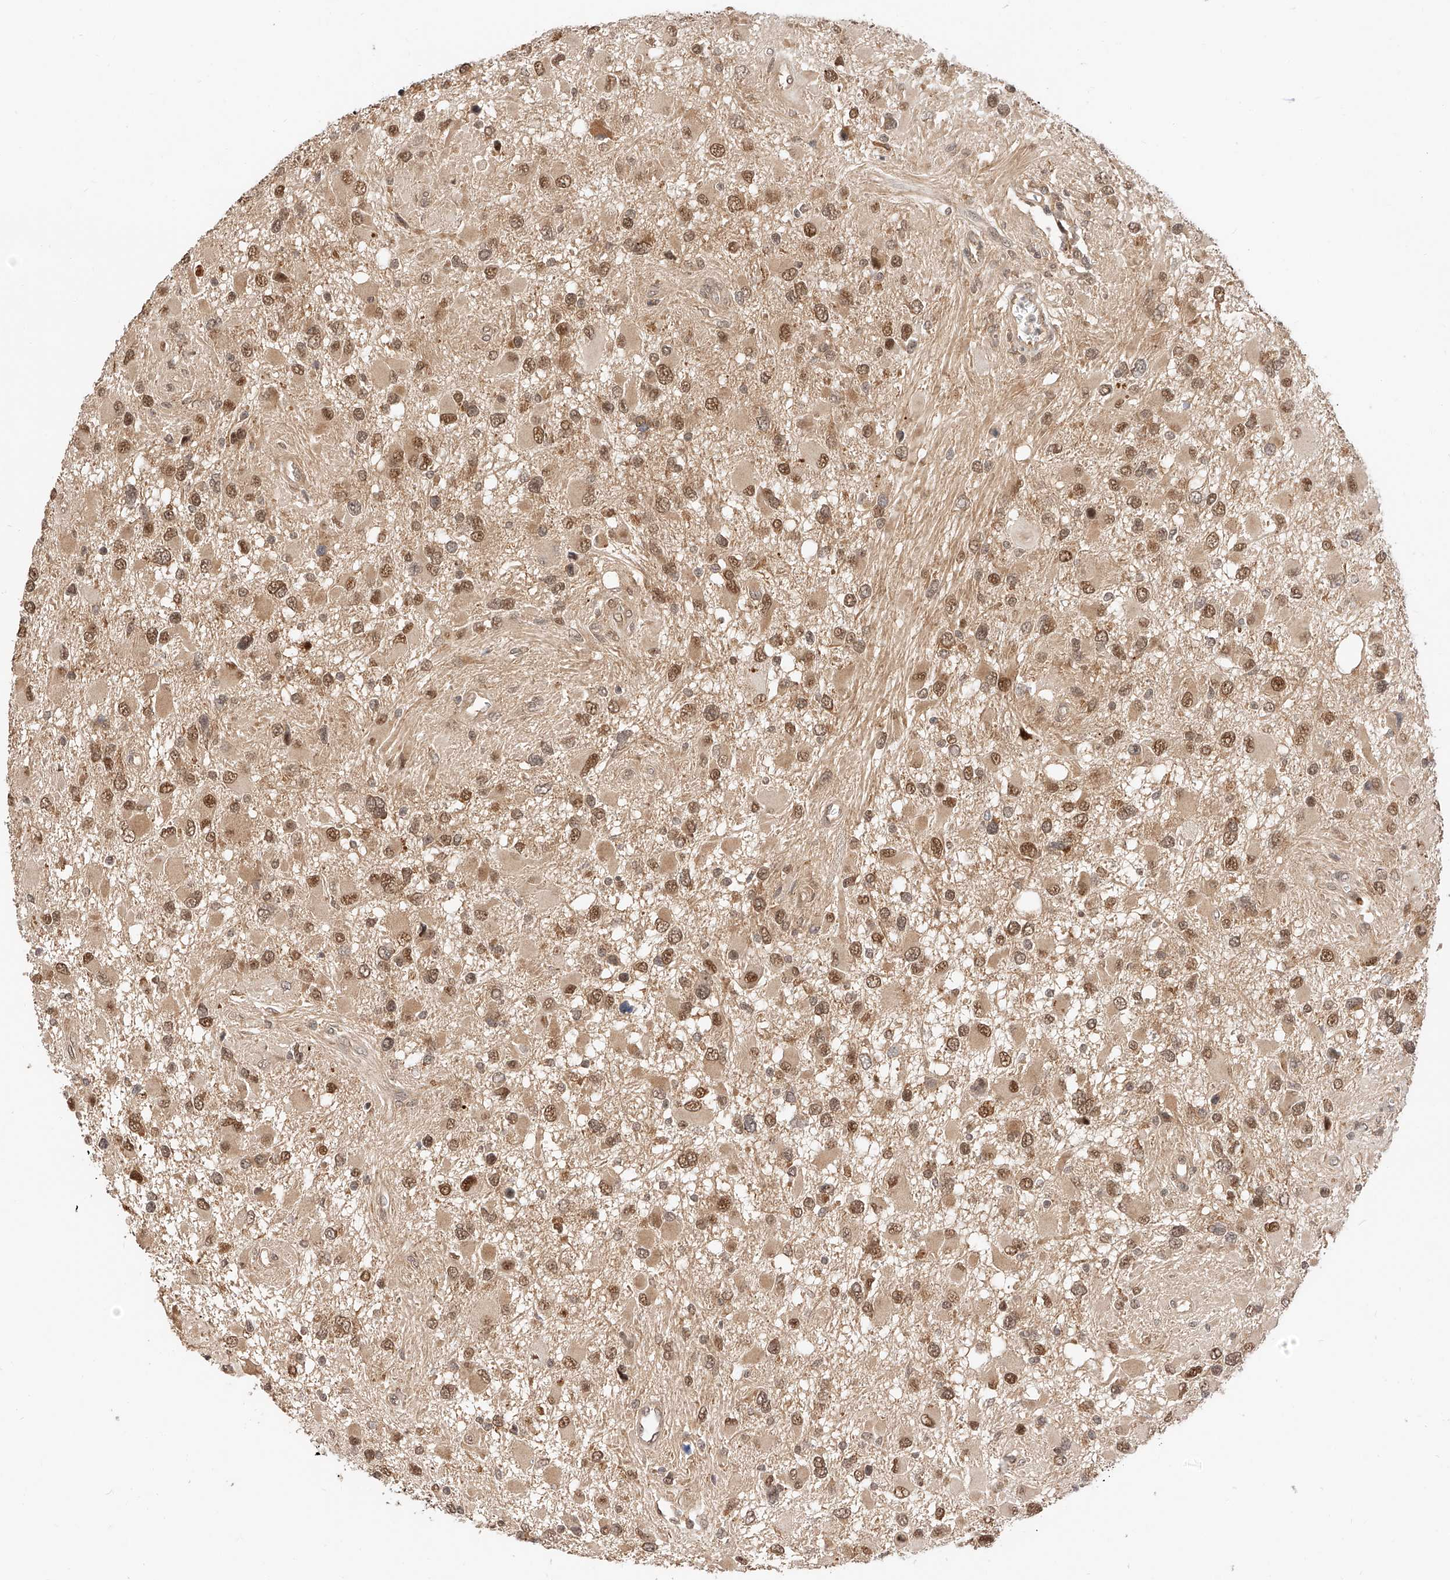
{"staining": {"intensity": "moderate", "quantity": ">75%", "location": "cytoplasmic/membranous,nuclear"}, "tissue": "glioma", "cell_type": "Tumor cells", "image_type": "cancer", "snomed": [{"axis": "morphology", "description": "Glioma, malignant, High grade"}, {"axis": "topography", "description": "Brain"}], "caption": "Immunohistochemistry (IHC) histopathology image of neoplastic tissue: glioma stained using immunohistochemistry reveals medium levels of moderate protein expression localized specifically in the cytoplasmic/membranous and nuclear of tumor cells, appearing as a cytoplasmic/membranous and nuclear brown color.", "gene": "EIF4H", "patient": {"sex": "male", "age": 53}}